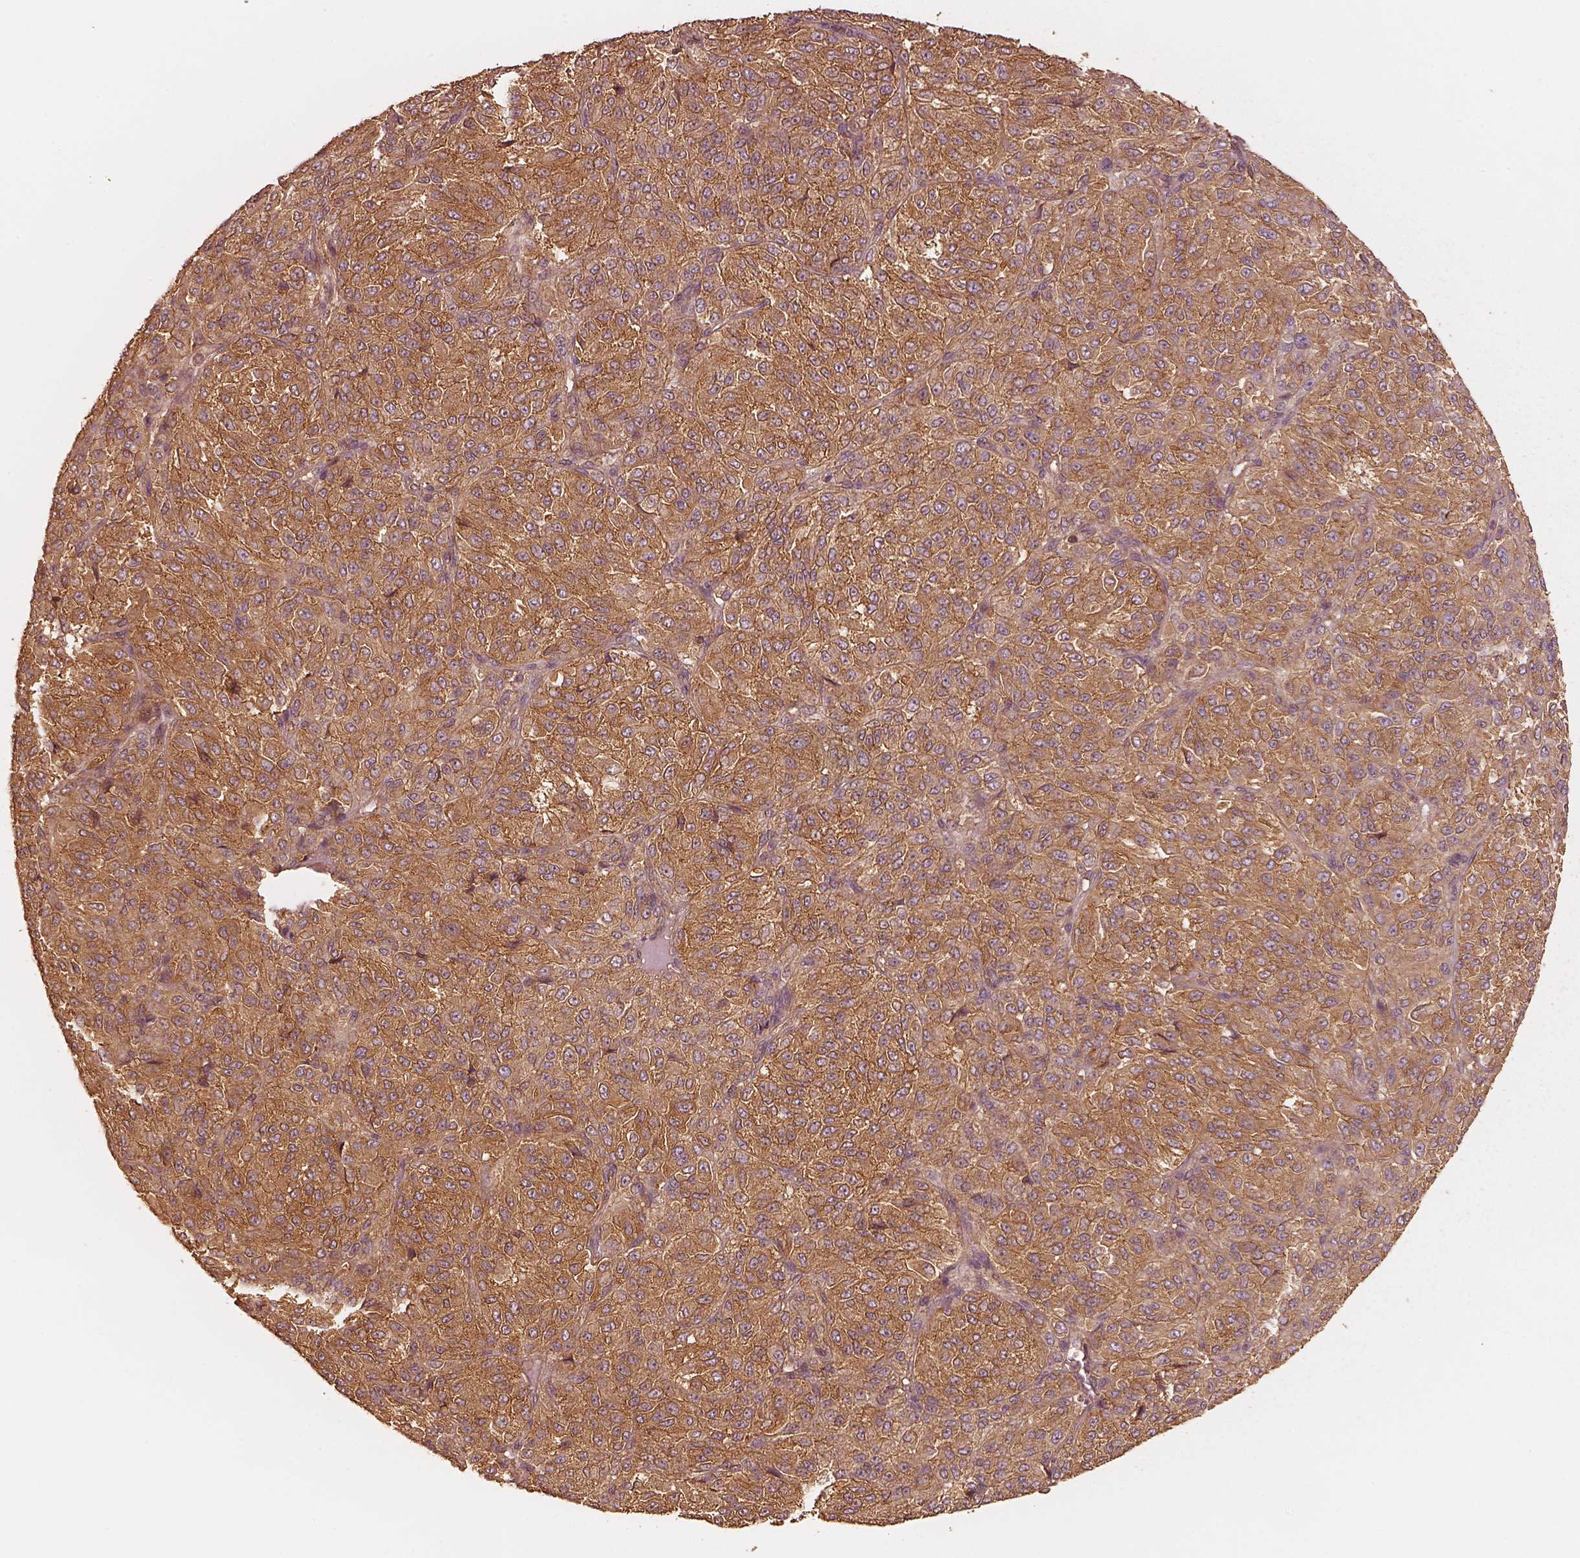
{"staining": {"intensity": "strong", "quantity": "25%-75%", "location": "cytoplasmic/membranous"}, "tissue": "melanoma", "cell_type": "Tumor cells", "image_type": "cancer", "snomed": [{"axis": "morphology", "description": "Malignant melanoma, Metastatic site"}, {"axis": "topography", "description": "Brain"}], "caption": "Melanoma stained for a protein (brown) demonstrates strong cytoplasmic/membranous positive staining in approximately 25%-75% of tumor cells.", "gene": "WDR7", "patient": {"sex": "female", "age": 56}}